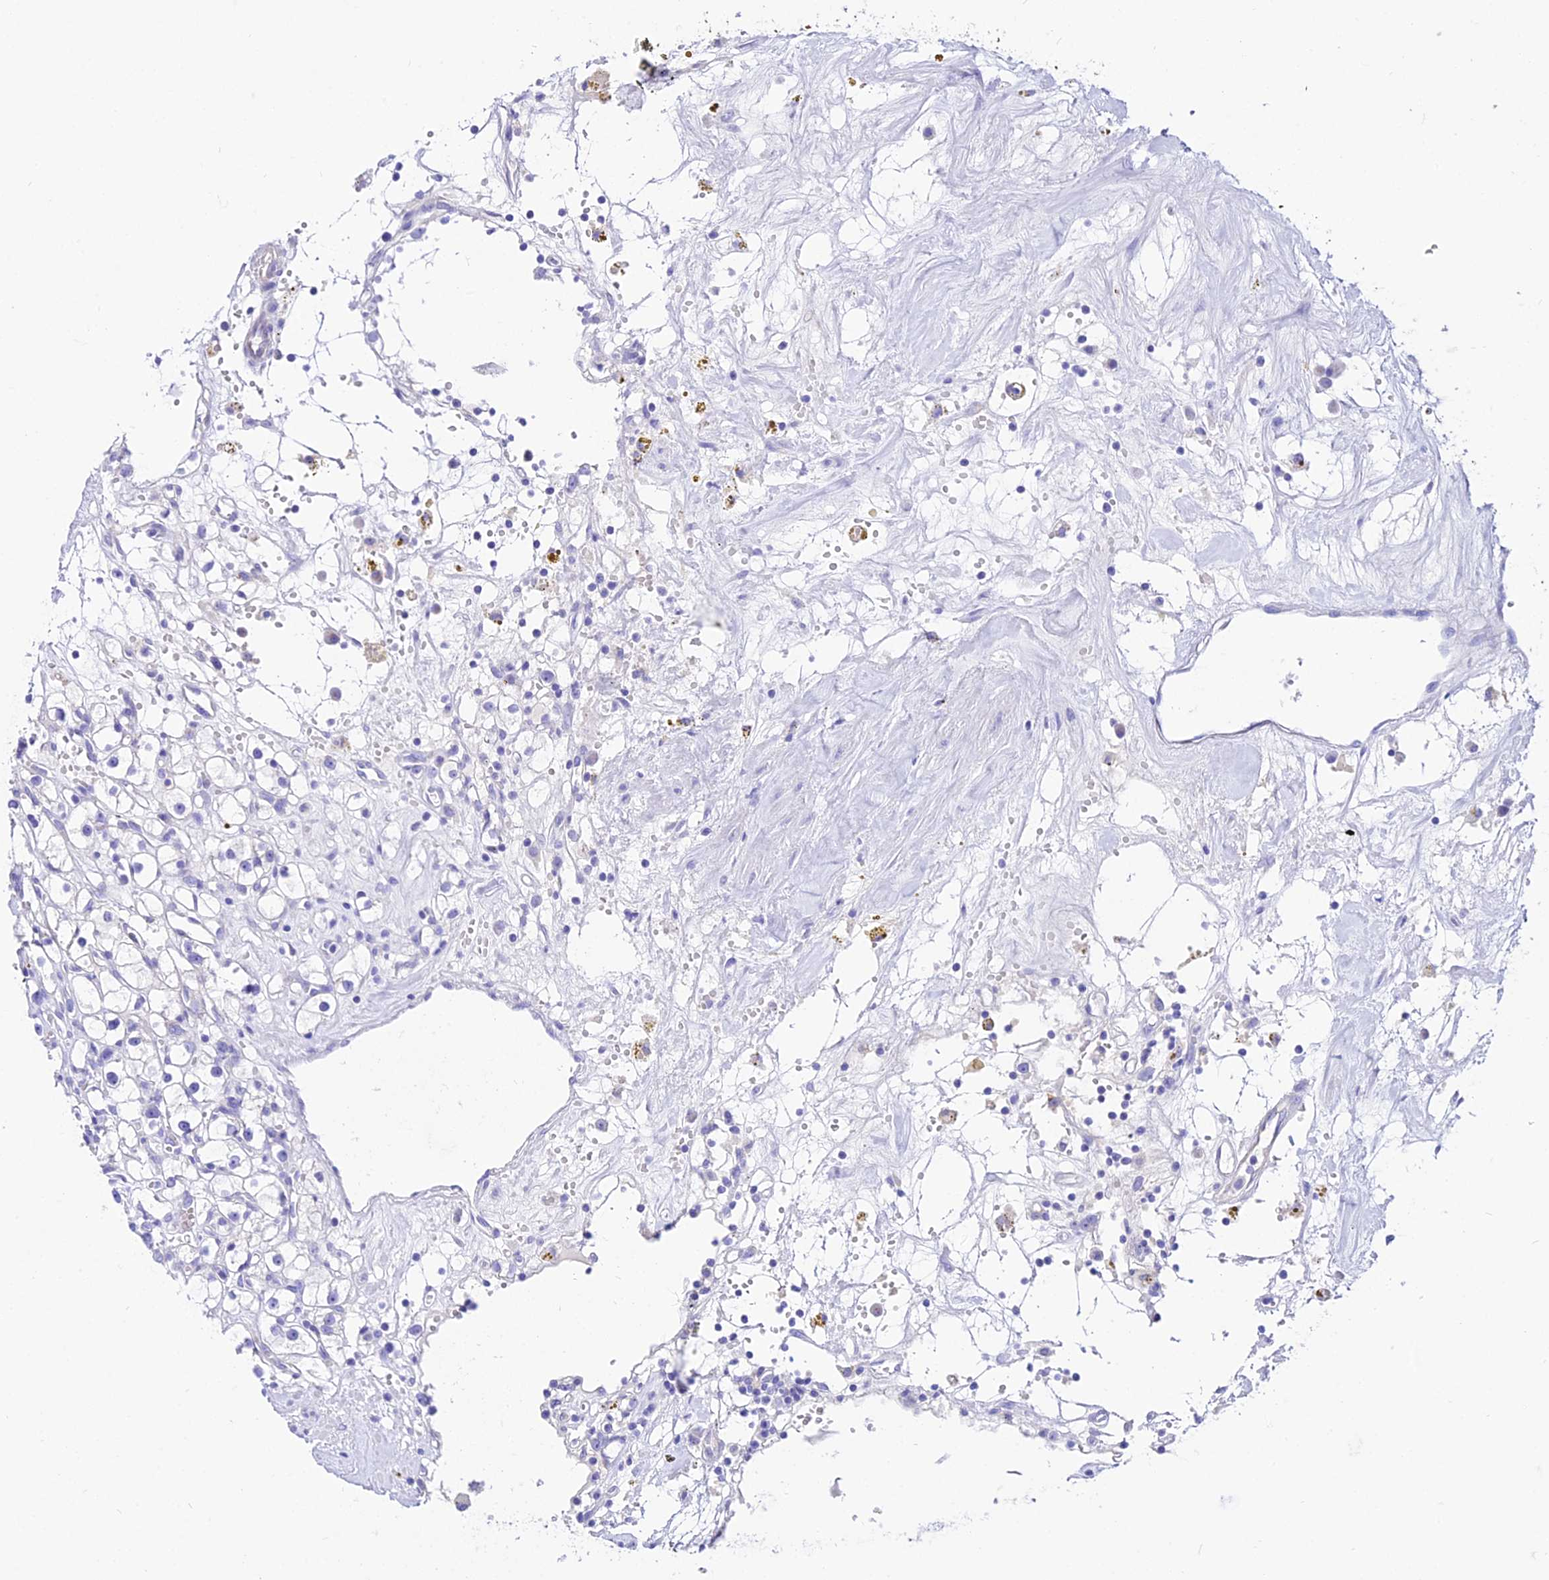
{"staining": {"intensity": "negative", "quantity": "none", "location": "none"}, "tissue": "renal cancer", "cell_type": "Tumor cells", "image_type": "cancer", "snomed": [{"axis": "morphology", "description": "Adenocarcinoma, NOS"}, {"axis": "topography", "description": "Kidney"}], "caption": "IHC histopathology image of neoplastic tissue: human renal adenocarcinoma stained with DAB reveals no significant protein expression in tumor cells. (Immunohistochemistry, brightfield microscopy, high magnification).", "gene": "TUBA3D", "patient": {"sex": "male", "age": 56}}